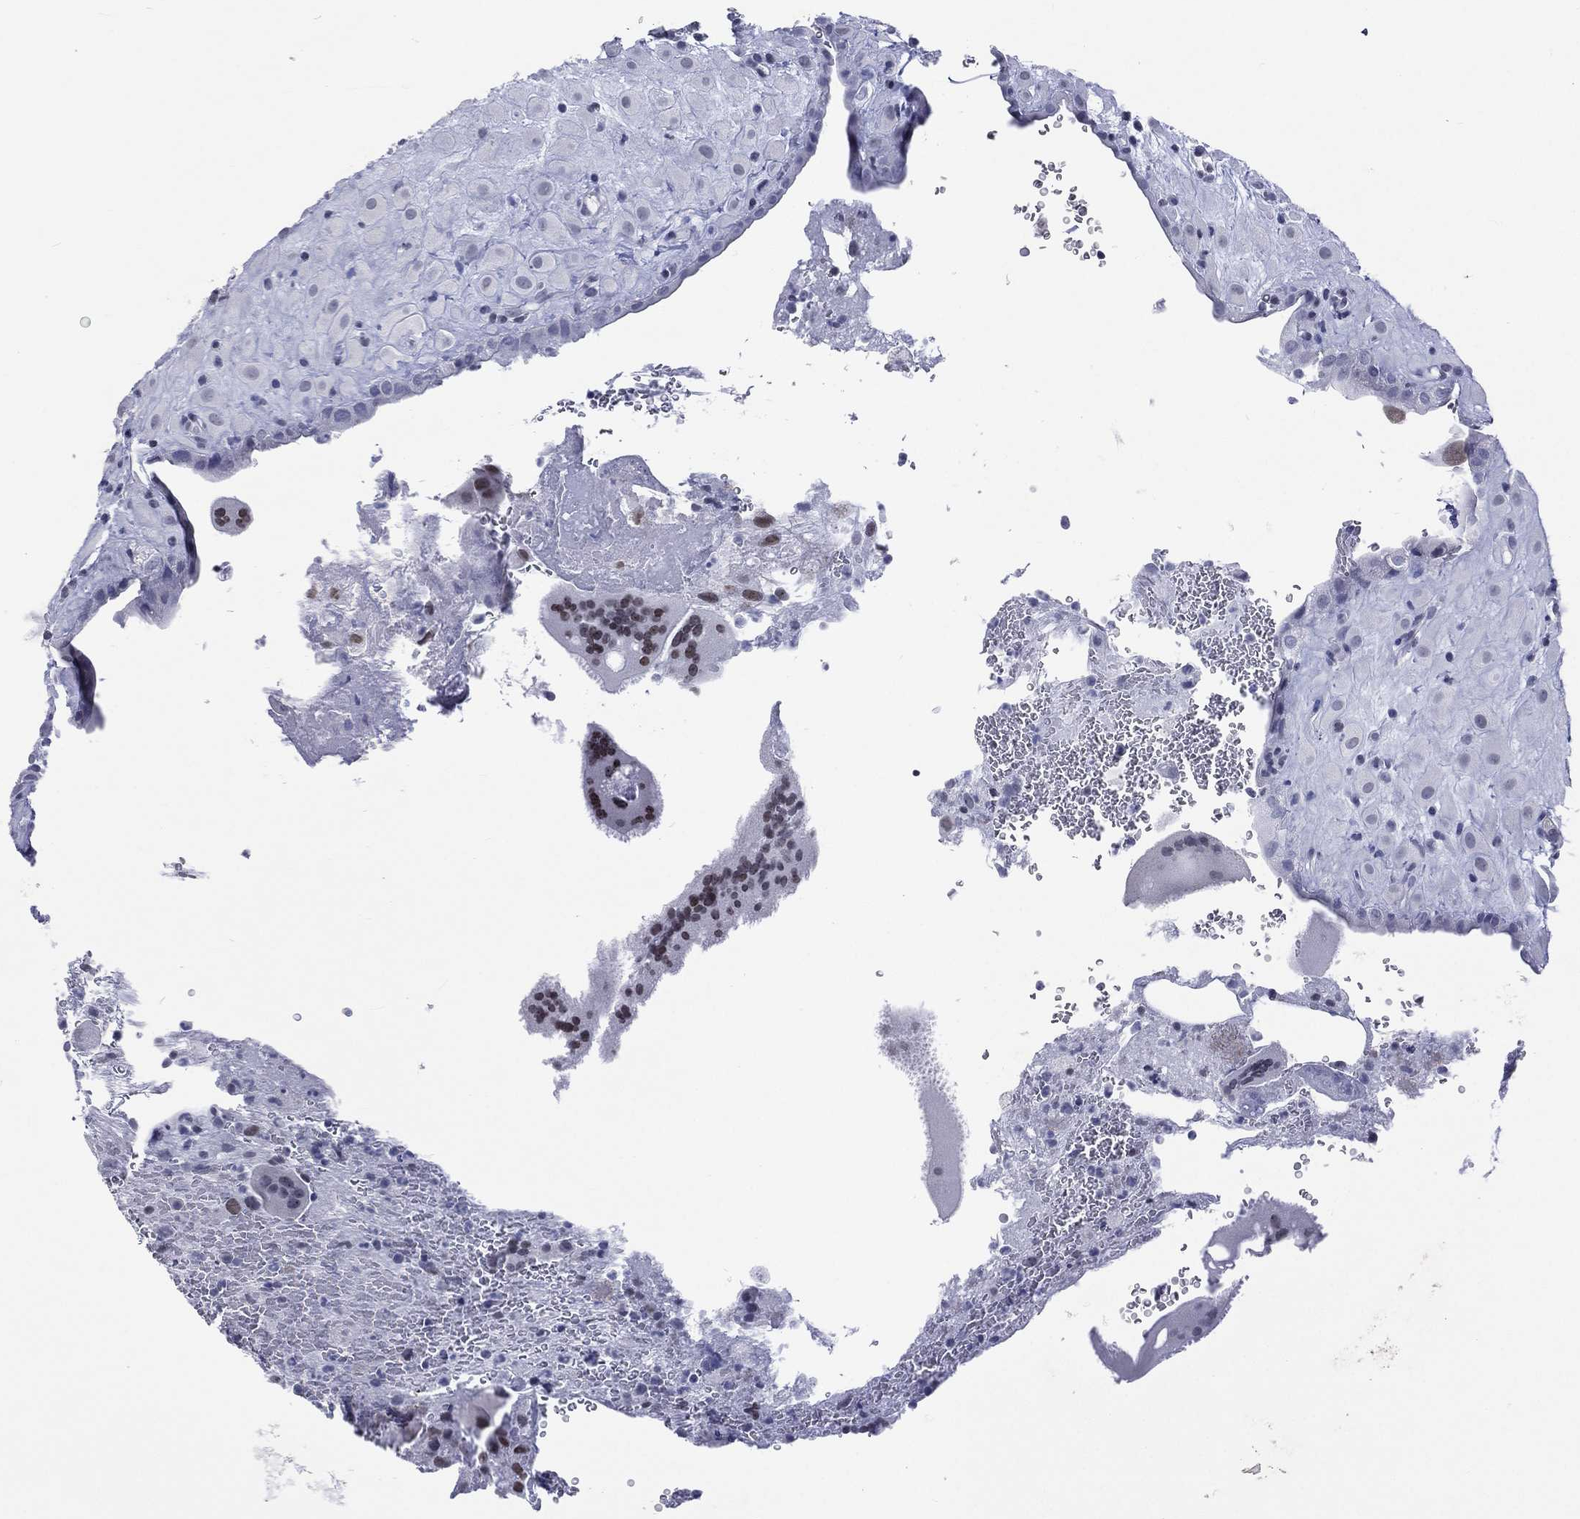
{"staining": {"intensity": "negative", "quantity": "none", "location": "none"}, "tissue": "placenta", "cell_type": "Decidual cells", "image_type": "normal", "snomed": [{"axis": "morphology", "description": "Normal tissue, NOS"}, {"axis": "topography", "description": "Placenta"}], "caption": "IHC image of benign human placenta stained for a protein (brown), which displays no positivity in decidual cells.", "gene": "SSX1", "patient": {"sex": "female", "age": 19}}